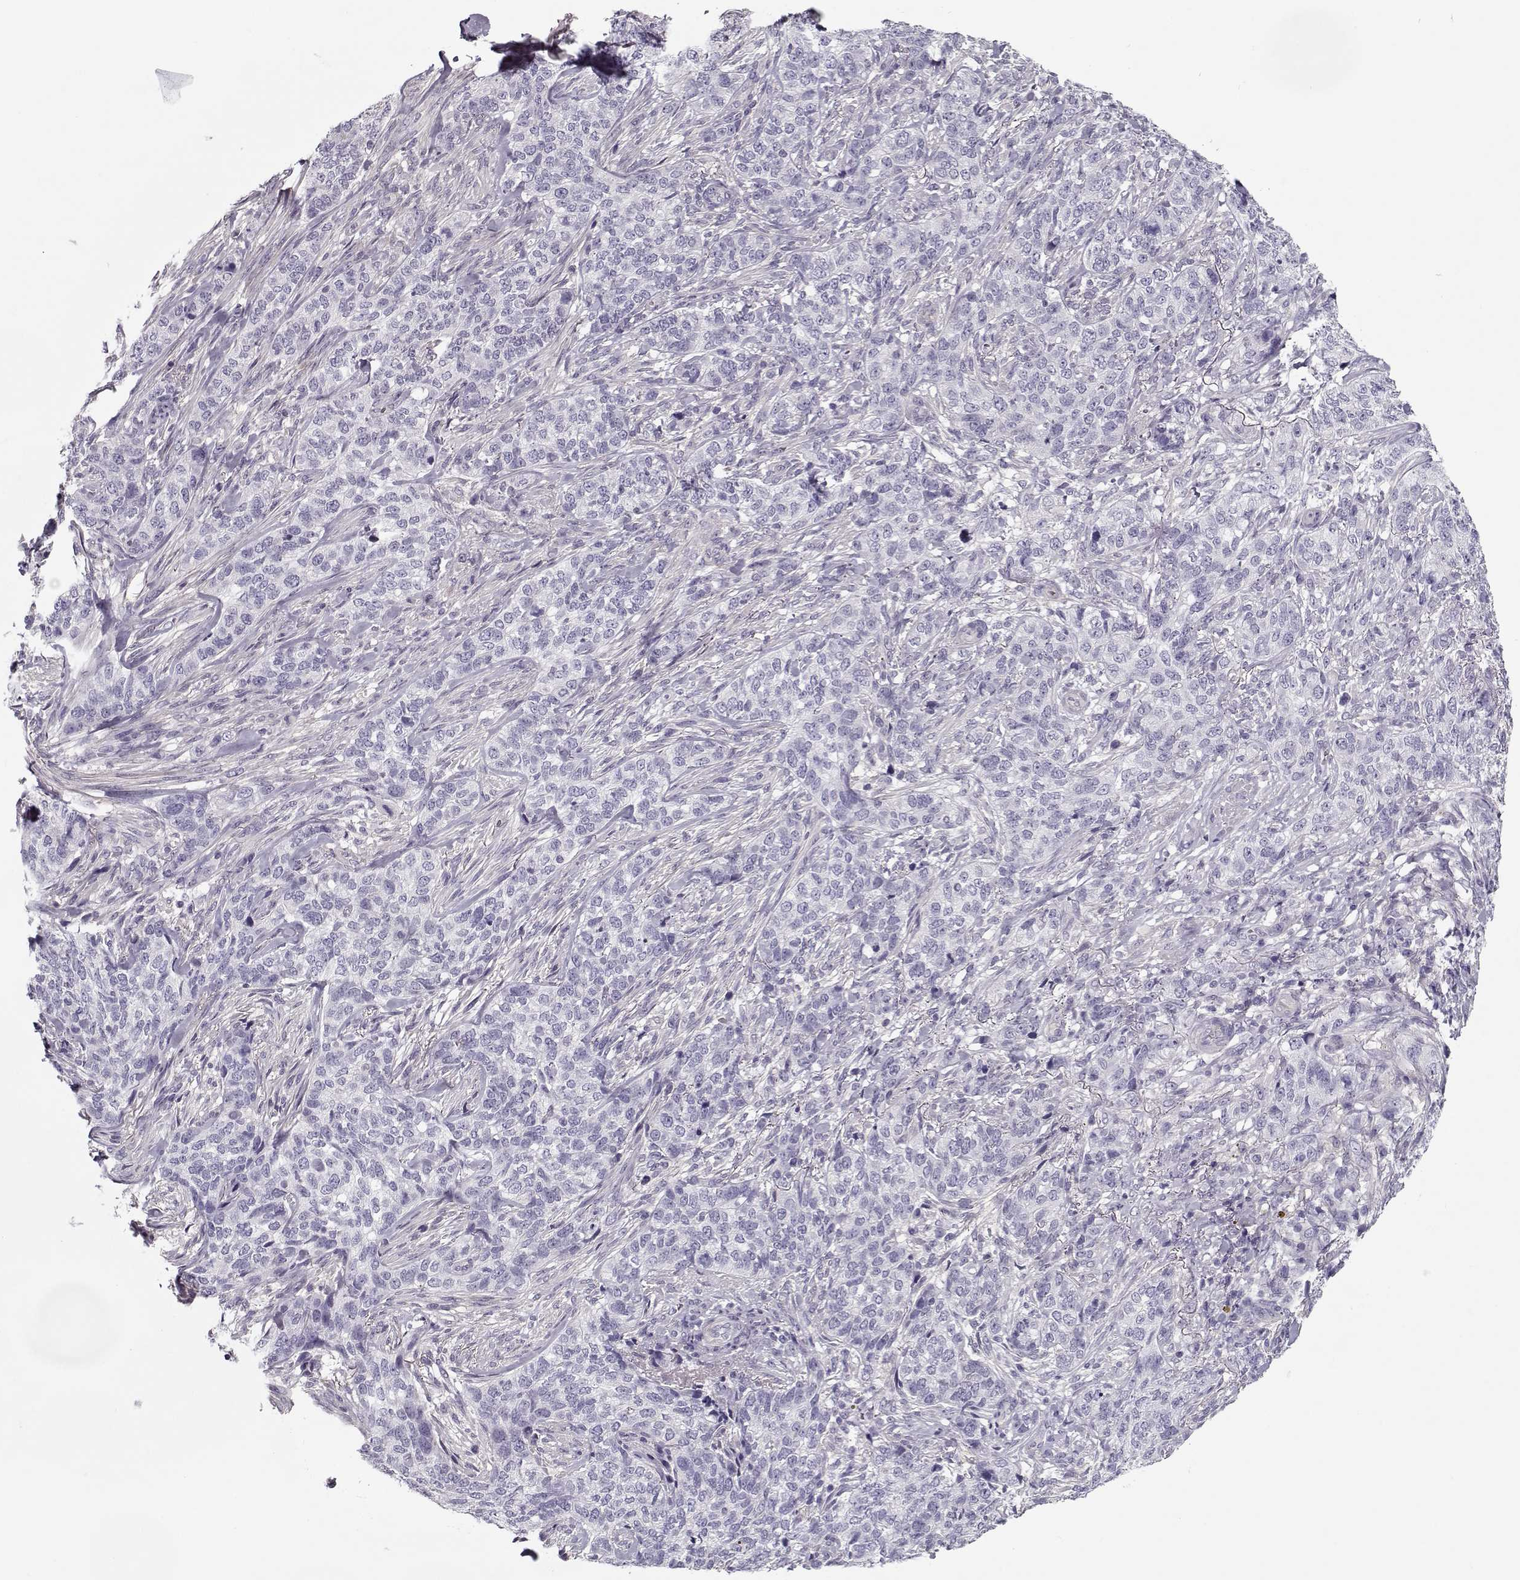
{"staining": {"intensity": "negative", "quantity": "none", "location": "none"}, "tissue": "skin cancer", "cell_type": "Tumor cells", "image_type": "cancer", "snomed": [{"axis": "morphology", "description": "Basal cell carcinoma"}, {"axis": "topography", "description": "Skin"}], "caption": "An IHC image of skin basal cell carcinoma is shown. There is no staining in tumor cells of skin basal cell carcinoma. The staining is performed using DAB brown chromogen with nuclei counter-stained in using hematoxylin.", "gene": "CCDC136", "patient": {"sex": "female", "age": 69}}